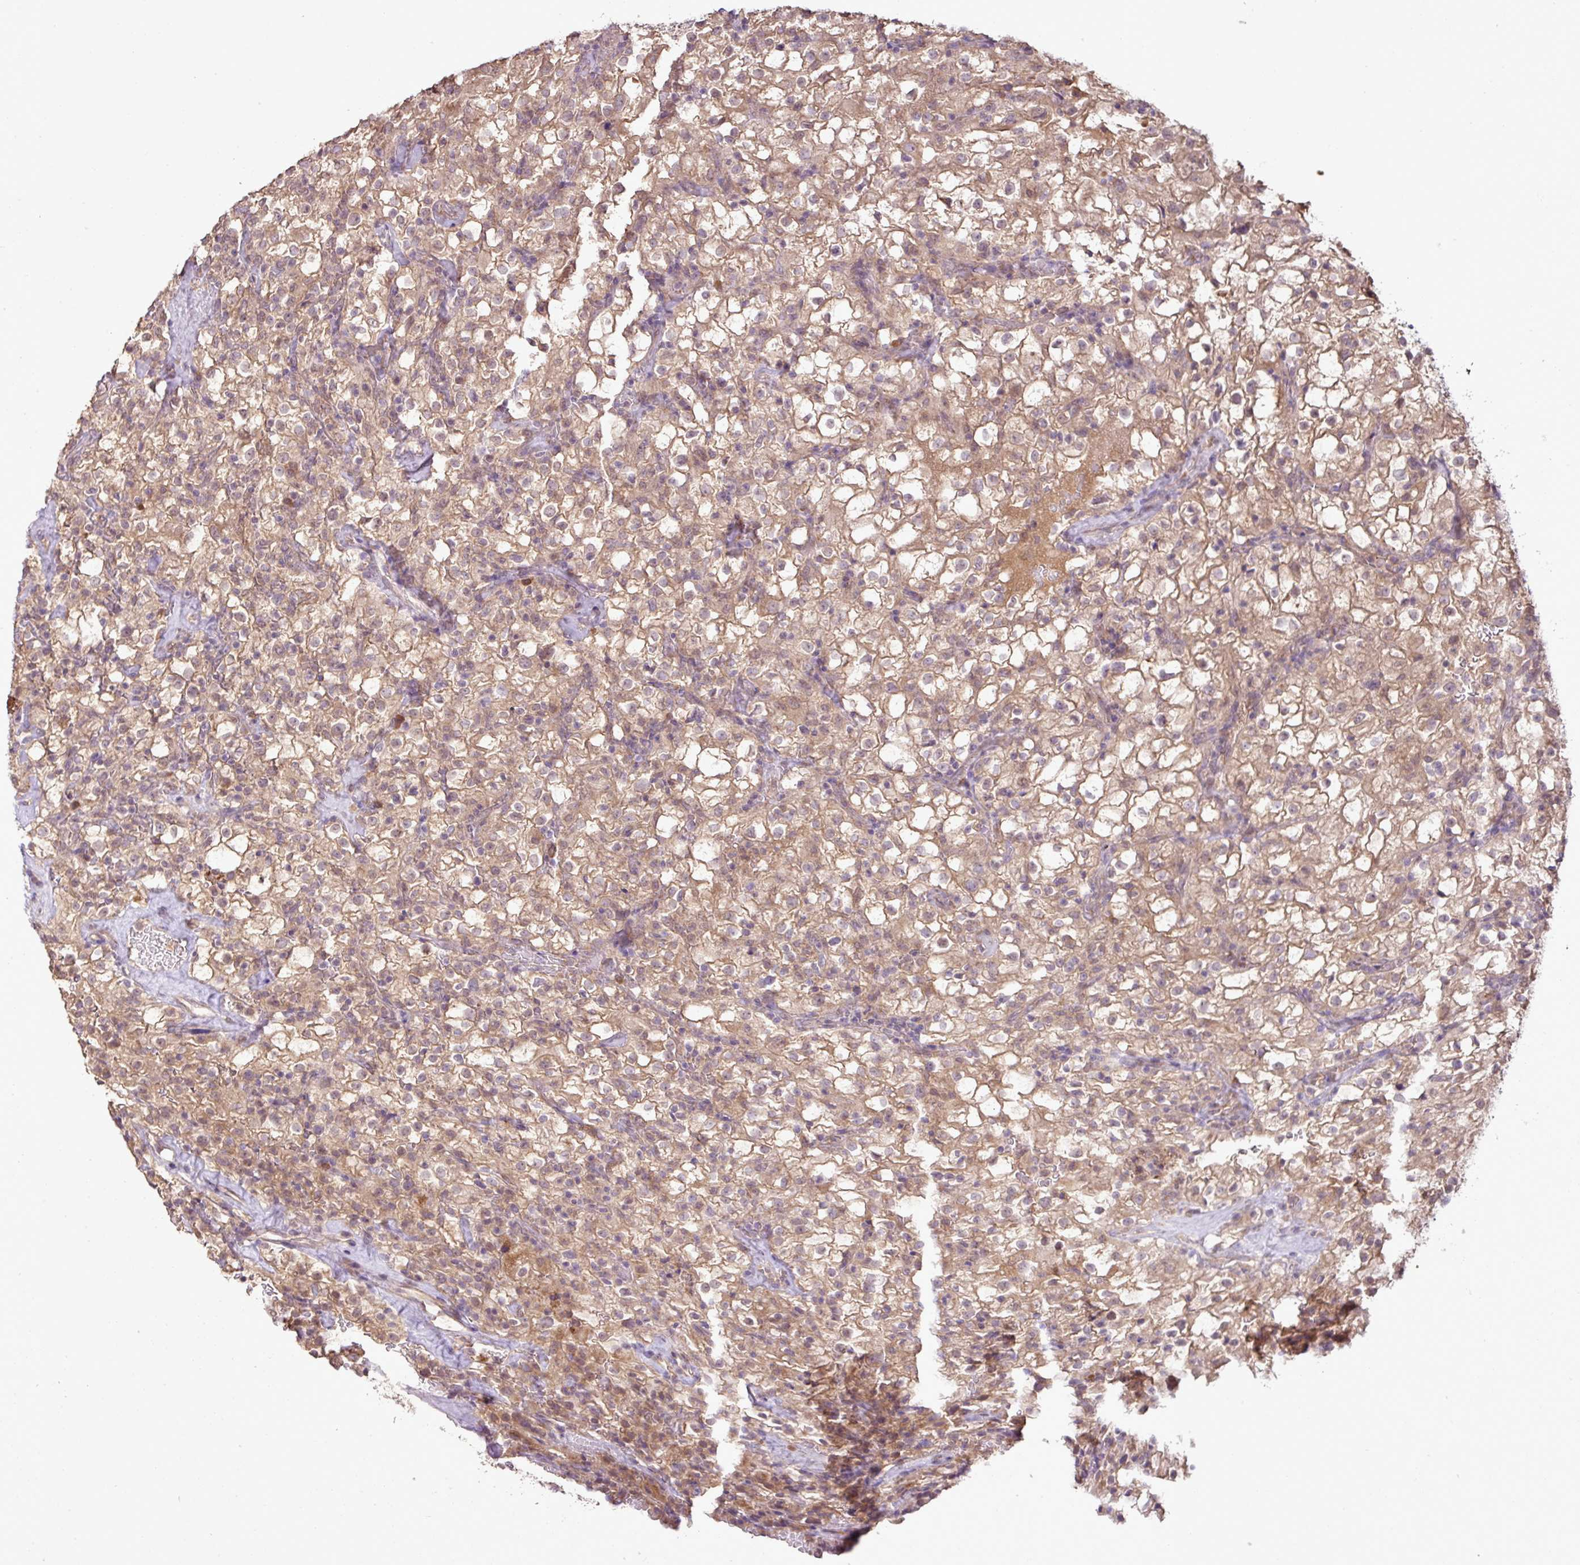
{"staining": {"intensity": "moderate", "quantity": ">75%", "location": "cytoplasmic/membranous"}, "tissue": "renal cancer", "cell_type": "Tumor cells", "image_type": "cancer", "snomed": [{"axis": "morphology", "description": "Adenocarcinoma, NOS"}, {"axis": "topography", "description": "Kidney"}], "caption": "Immunohistochemical staining of renal adenocarcinoma shows moderate cytoplasmic/membranous protein staining in about >75% of tumor cells. The staining was performed using DAB, with brown indicating positive protein expression. Nuclei are stained blue with hematoxylin.", "gene": "DNAAF4", "patient": {"sex": "female", "age": 74}}